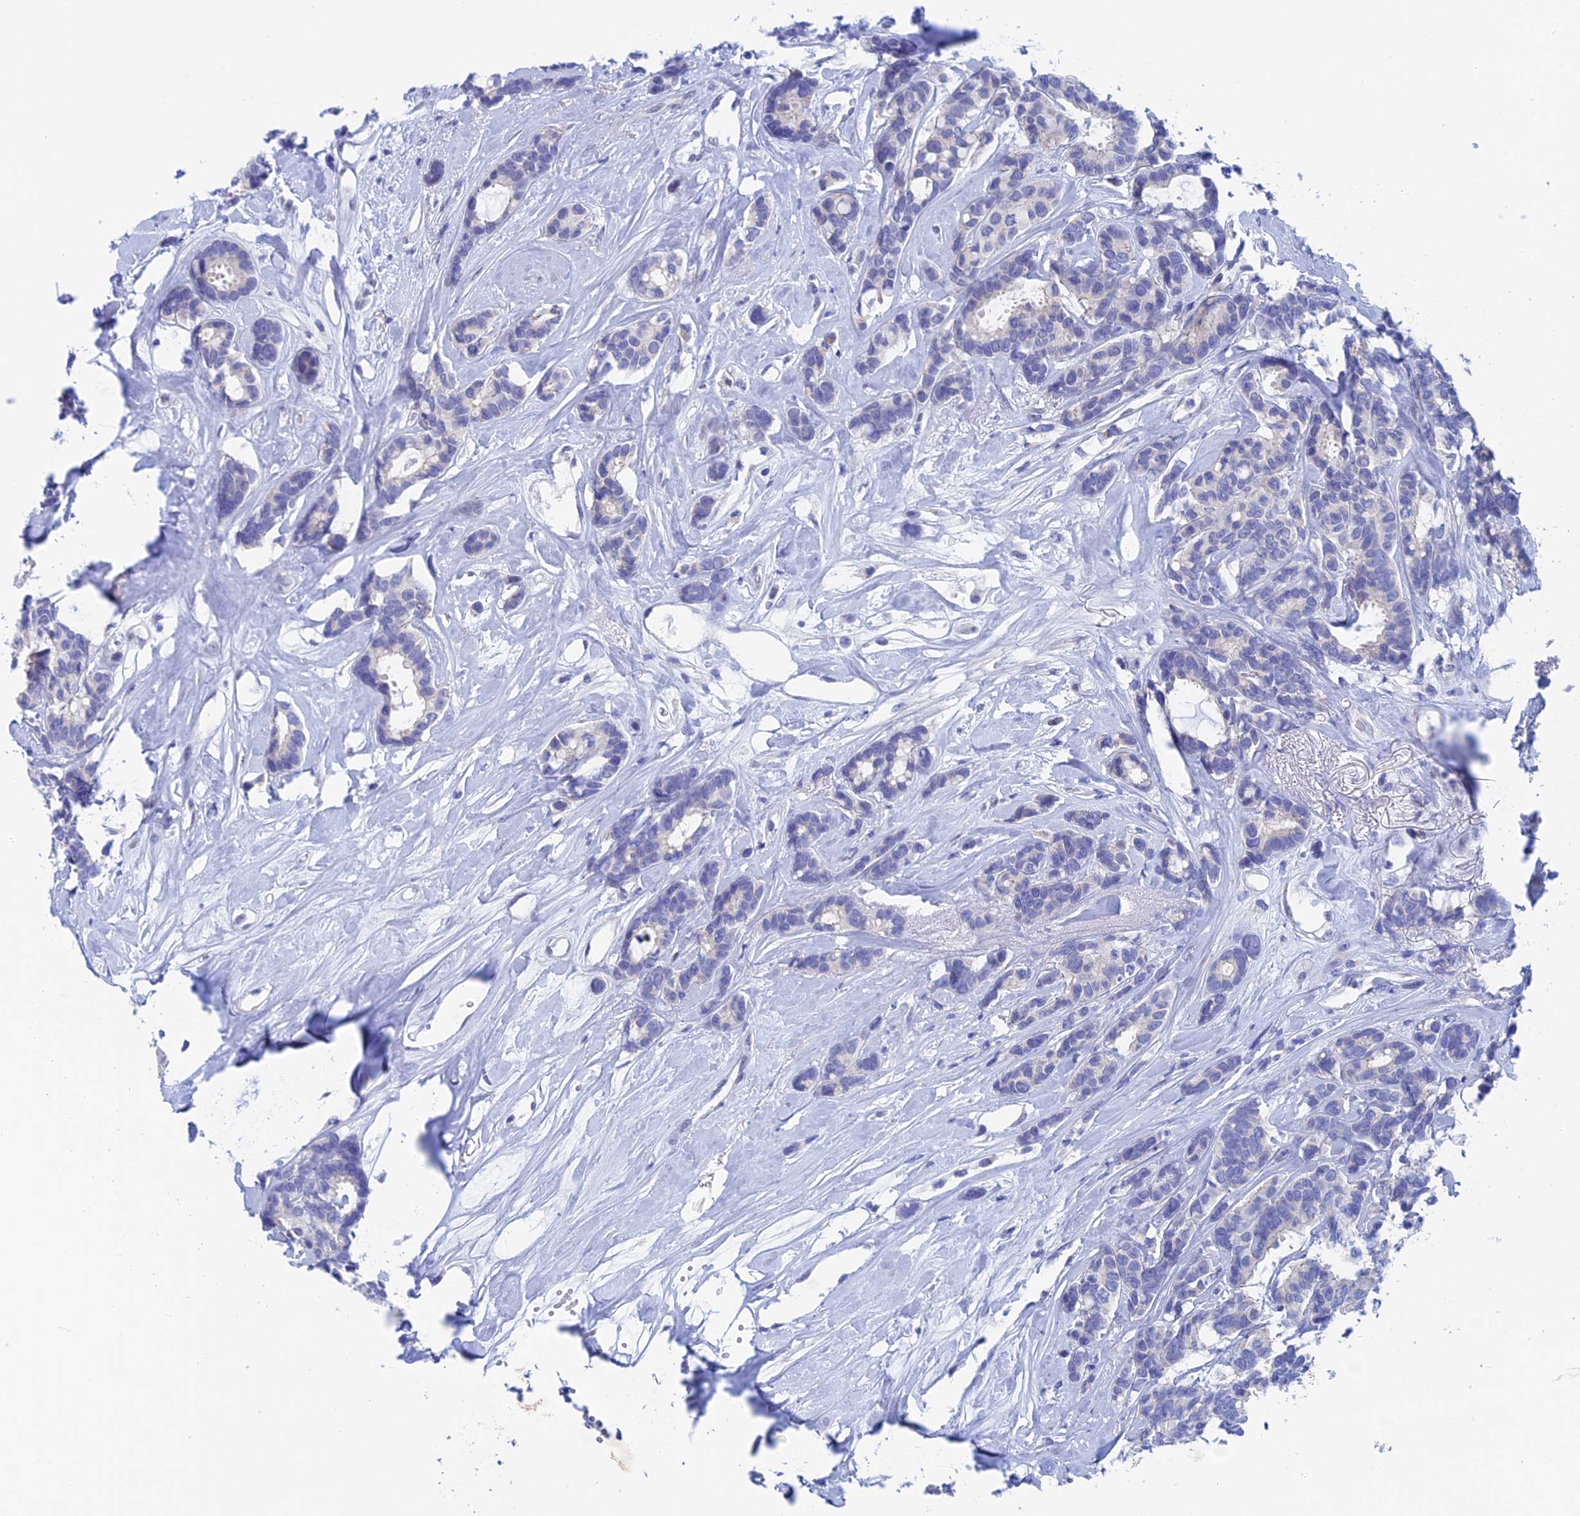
{"staining": {"intensity": "negative", "quantity": "none", "location": "none"}, "tissue": "breast cancer", "cell_type": "Tumor cells", "image_type": "cancer", "snomed": [{"axis": "morphology", "description": "Duct carcinoma"}, {"axis": "topography", "description": "Breast"}], "caption": "There is no significant expression in tumor cells of infiltrating ductal carcinoma (breast).", "gene": "WDR83", "patient": {"sex": "female", "age": 87}}